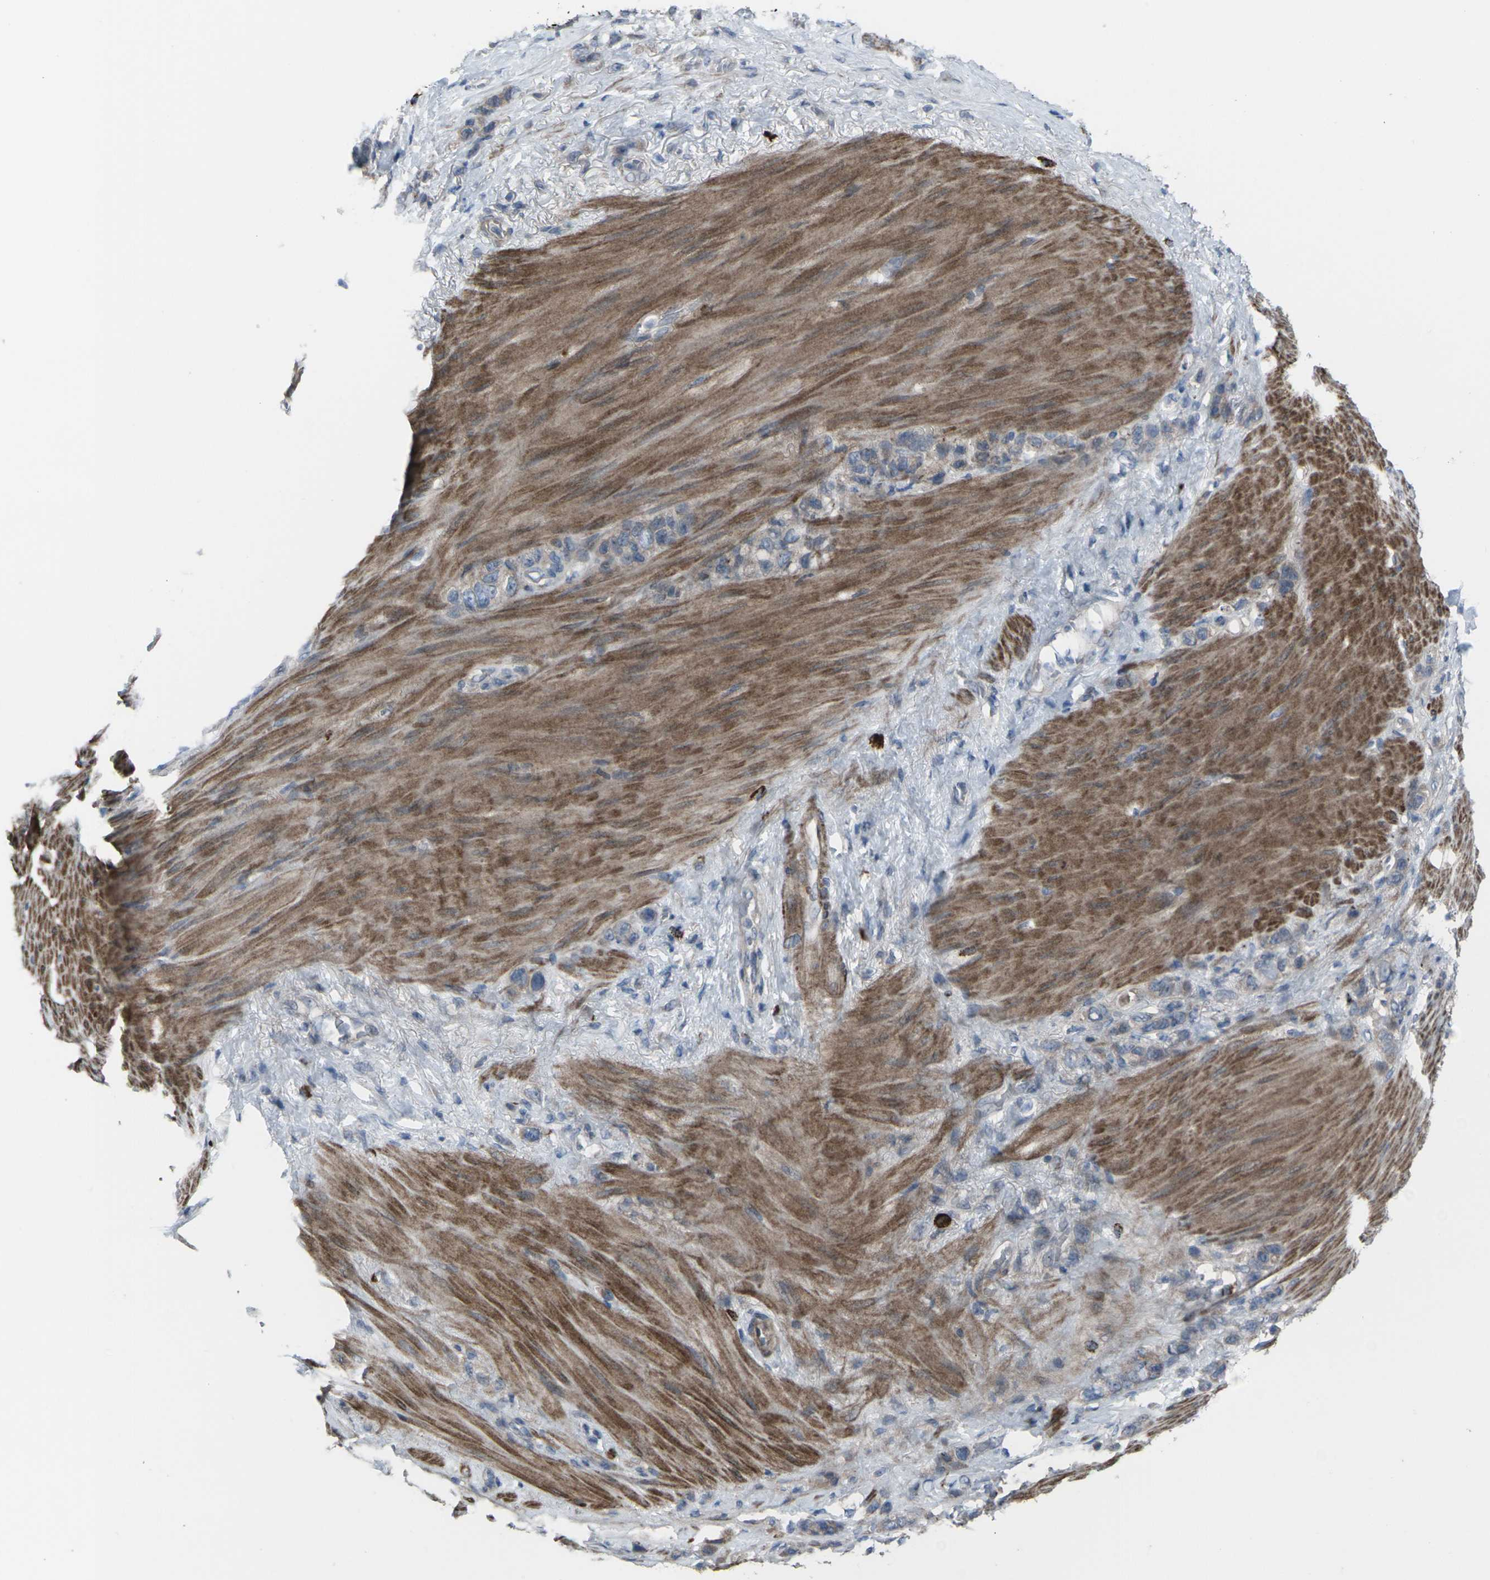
{"staining": {"intensity": "weak", "quantity": ">75%", "location": "cytoplasmic/membranous"}, "tissue": "stomach cancer", "cell_type": "Tumor cells", "image_type": "cancer", "snomed": [{"axis": "morphology", "description": "Adenocarcinoma, NOS"}, {"axis": "morphology", "description": "Adenocarcinoma, High grade"}, {"axis": "topography", "description": "Stomach, upper"}, {"axis": "topography", "description": "Stomach, lower"}], "caption": "Immunohistochemical staining of stomach cancer displays low levels of weak cytoplasmic/membranous positivity in about >75% of tumor cells.", "gene": "CCR10", "patient": {"sex": "female", "age": 65}}